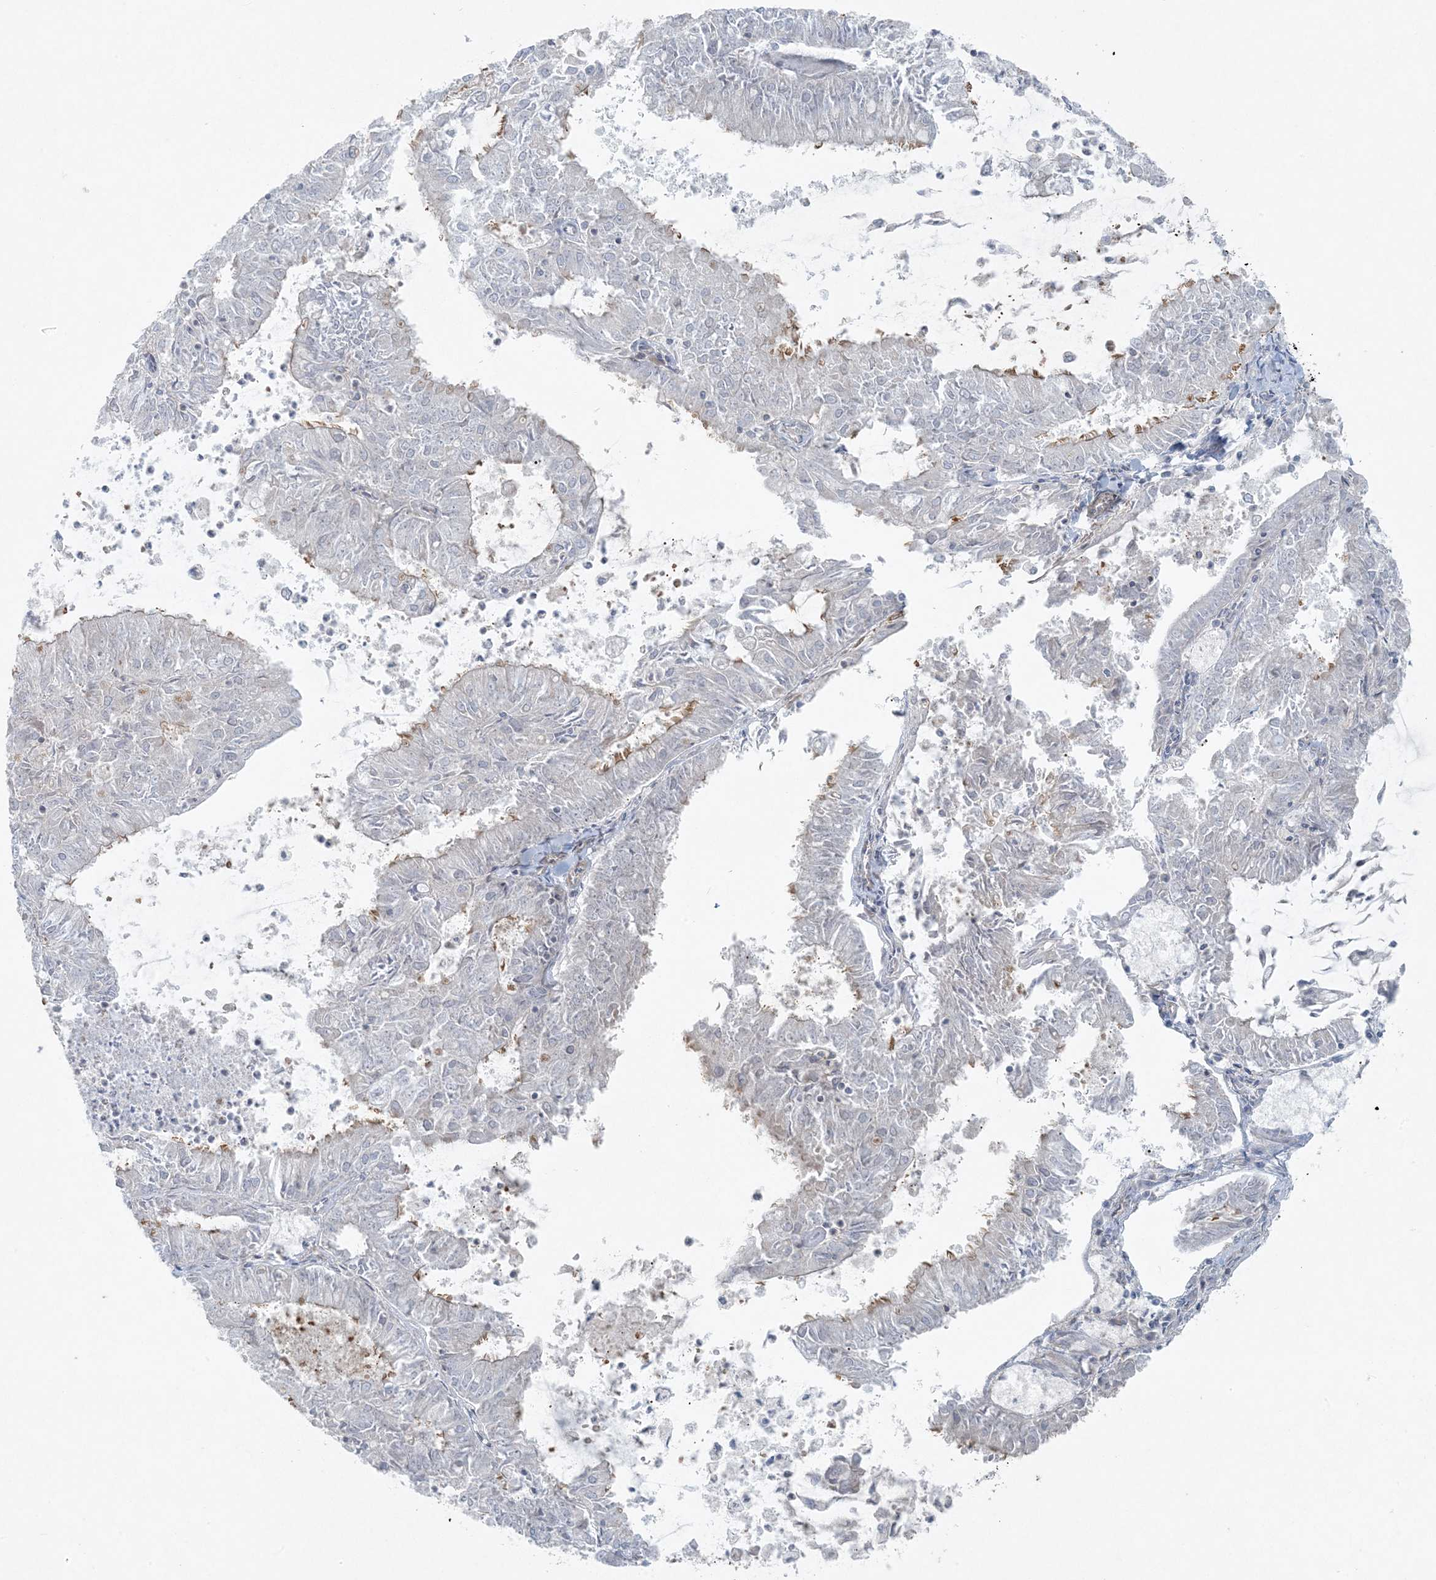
{"staining": {"intensity": "moderate", "quantity": "<25%", "location": "cytoplasmic/membranous"}, "tissue": "endometrial cancer", "cell_type": "Tumor cells", "image_type": "cancer", "snomed": [{"axis": "morphology", "description": "Adenocarcinoma, NOS"}, {"axis": "topography", "description": "Endometrium"}], "caption": "Adenocarcinoma (endometrial) stained with a brown dye shows moderate cytoplasmic/membranous positive positivity in about <25% of tumor cells.", "gene": "PIK3R4", "patient": {"sex": "female", "age": 57}}